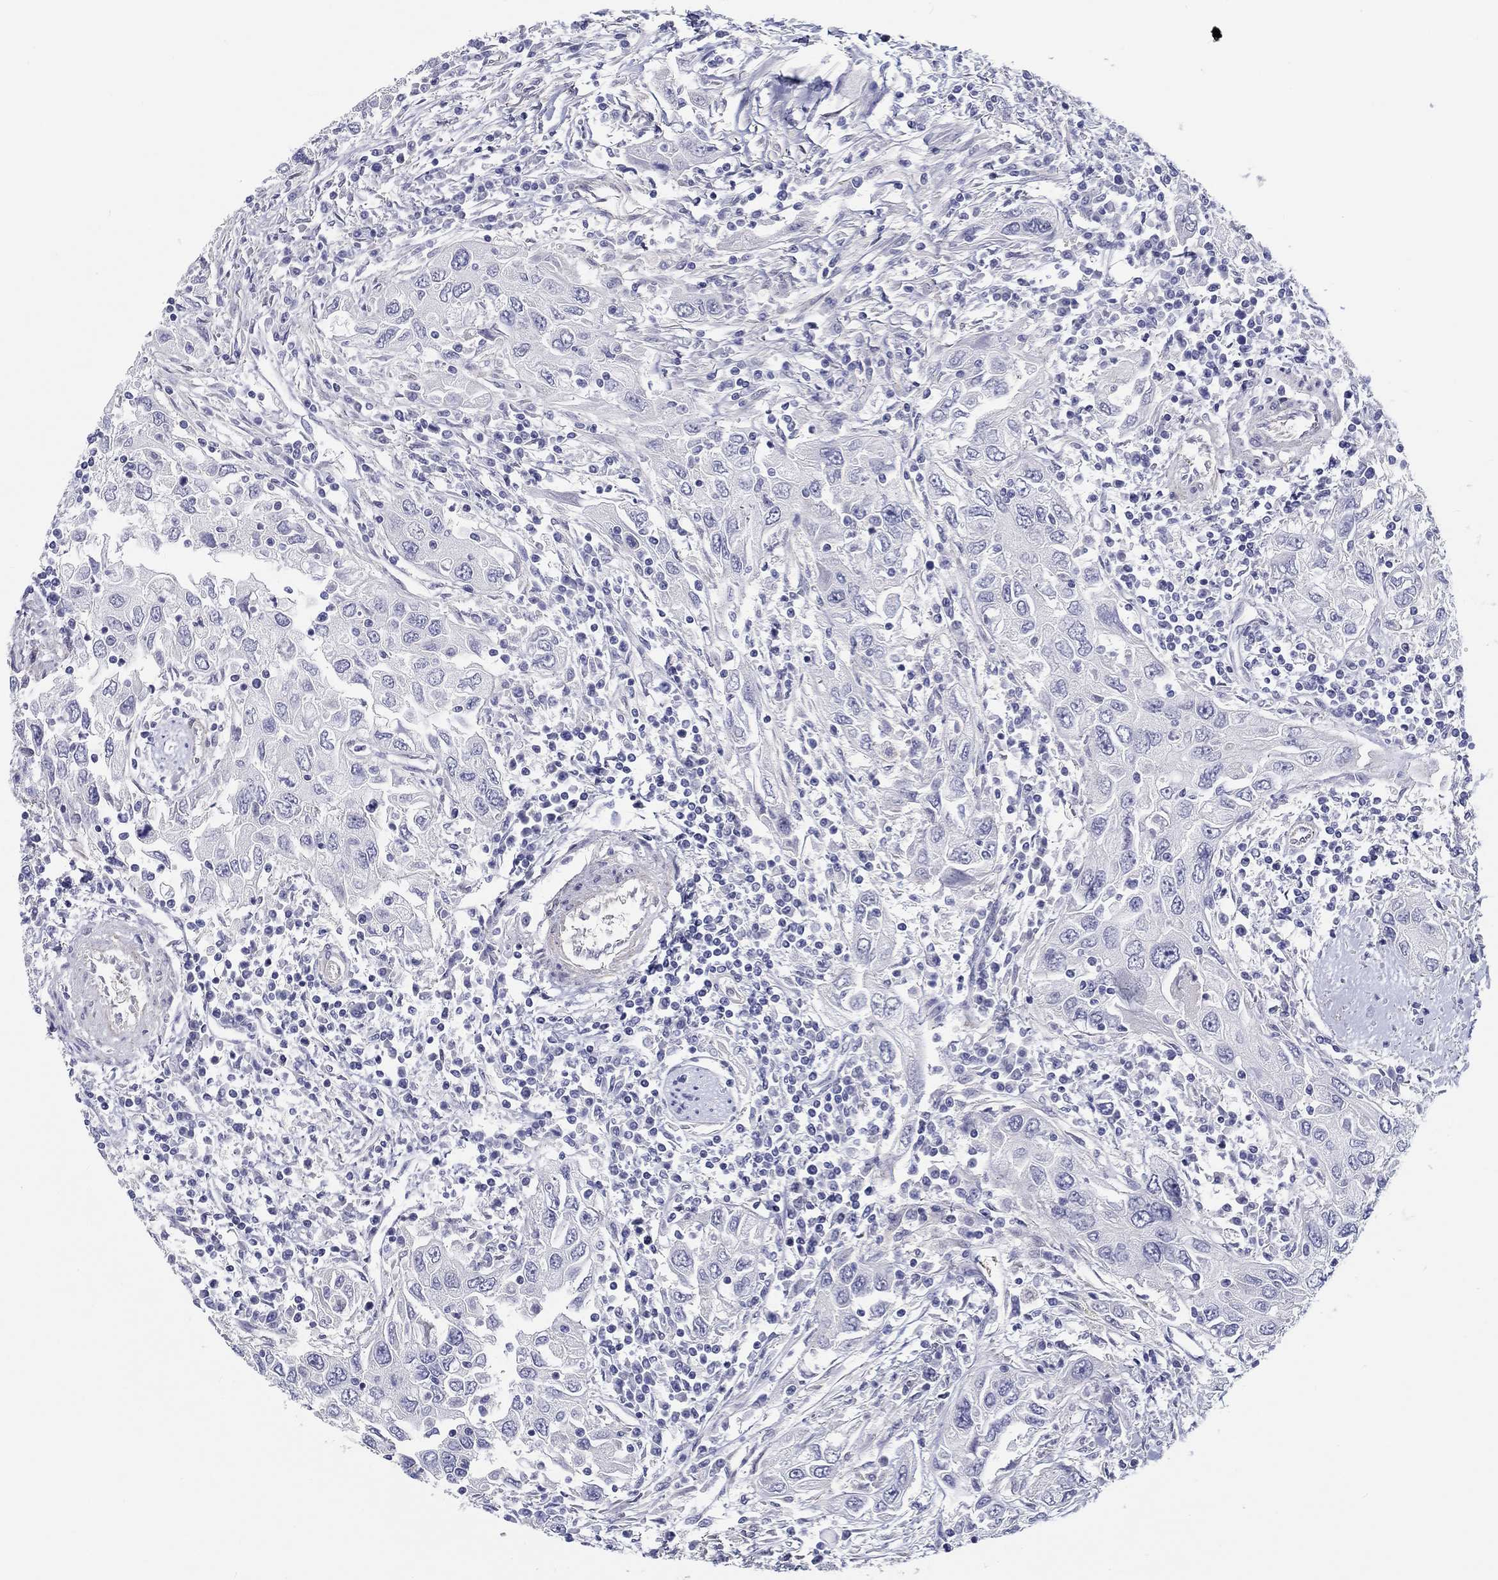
{"staining": {"intensity": "negative", "quantity": "none", "location": "none"}, "tissue": "urothelial cancer", "cell_type": "Tumor cells", "image_type": "cancer", "snomed": [{"axis": "morphology", "description": "Urothelial carcinoma, High grade"}, {"axis": "topography", "description": "Urinary bladder"}], "caption": "IHC micrograph of neoplastic tissue: high-grade urothelial carcinoma stained with DAB exhibits no significant protein staining in tumor cells.", "gene": "CRYGD", "patient": {"sex": "male", "age": 76}}